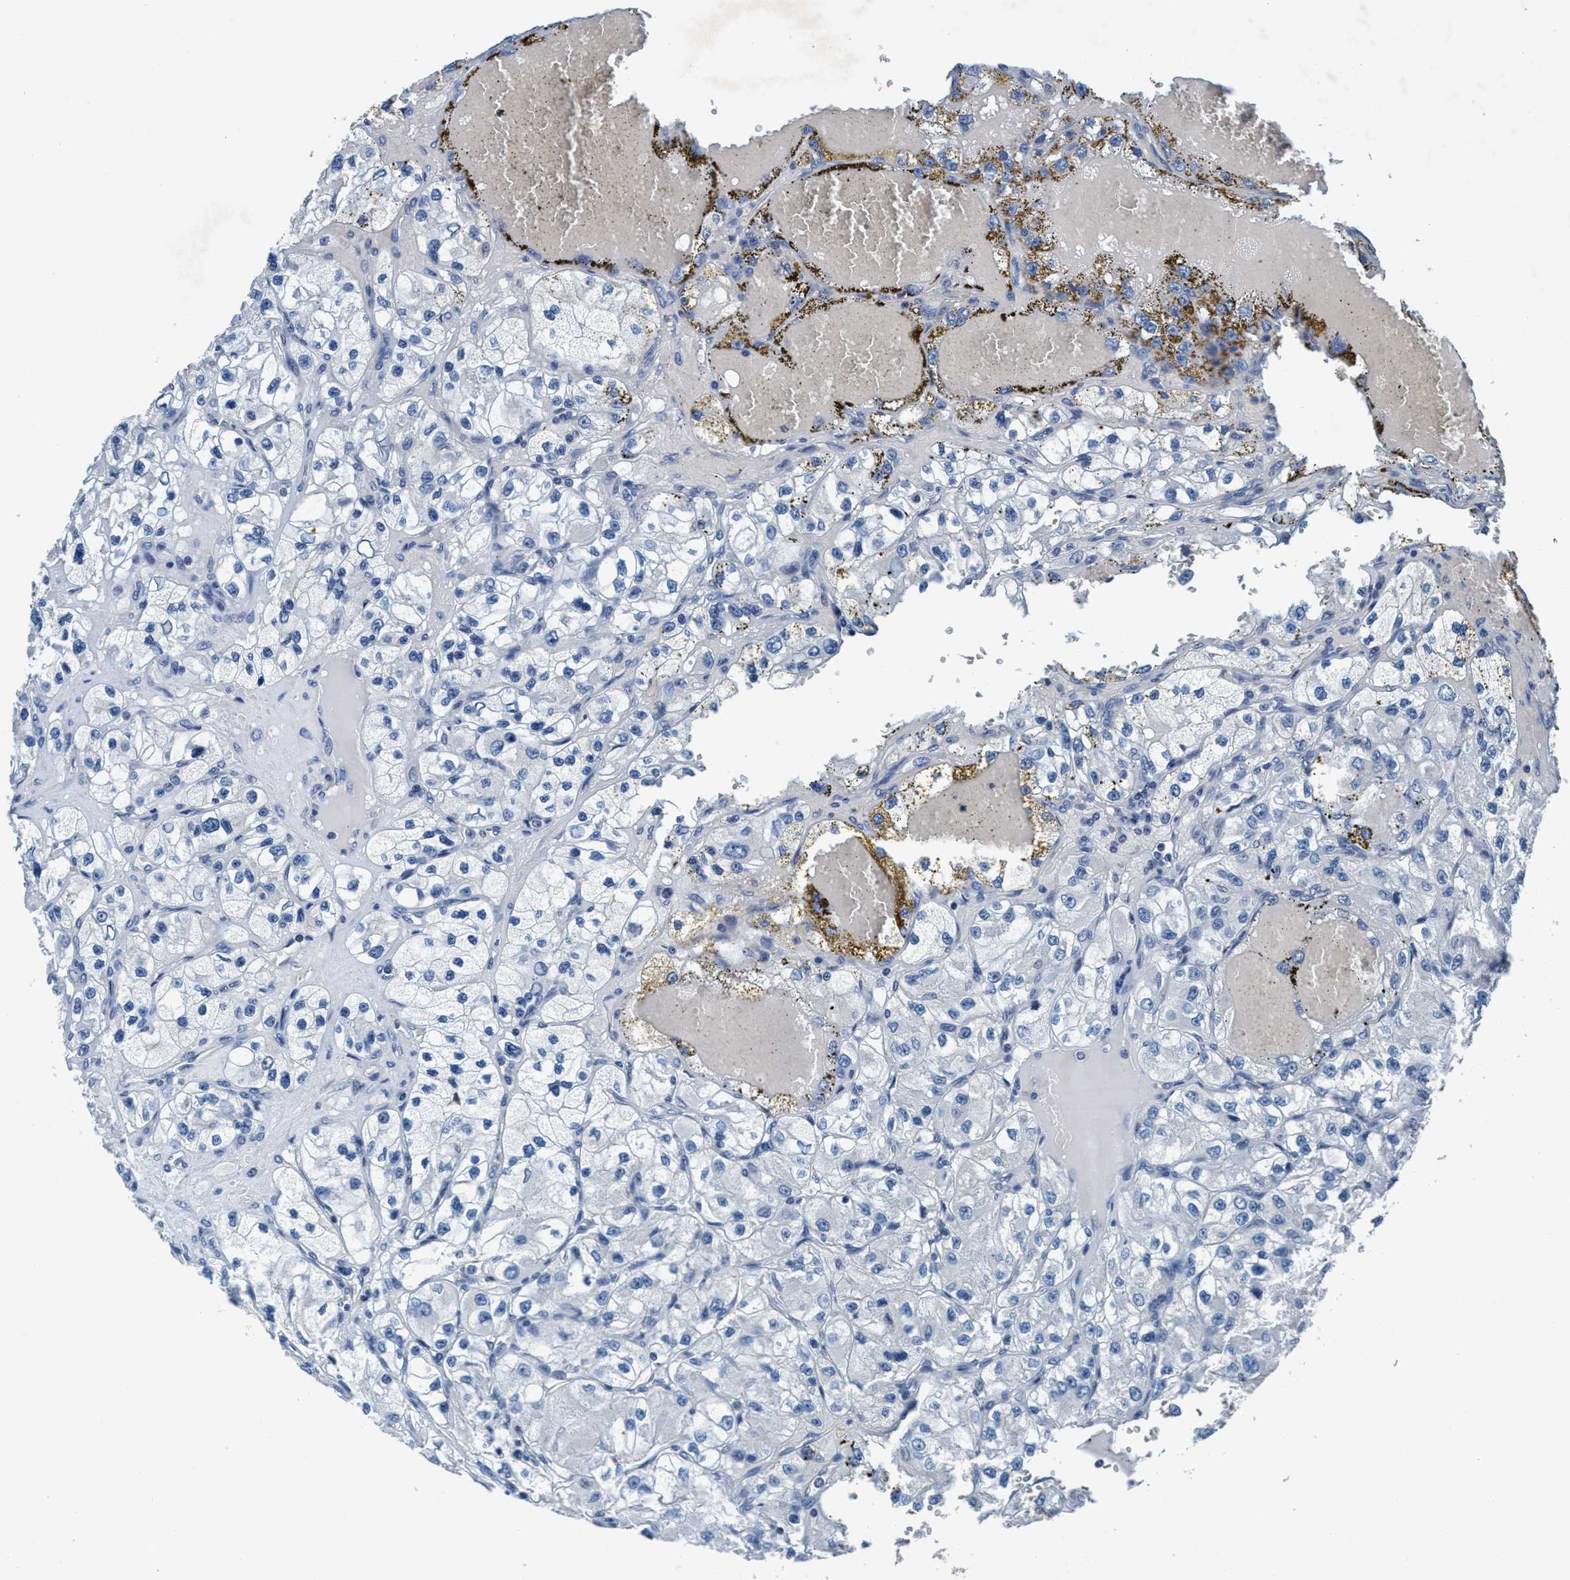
{"staining": {"intensity": "negative", "quantity": "none", "location": "none"}, "tissue": "renal cancer", "cell_type": "Tumor cells", "image_type": "cancer", "snomed": [{"axis": "morphology", "description": "Adenocarcinoma, NOS"}, {"axis": "topography", "description": "Kidney"}], "caption": "Protein analysis of renal adenocarcinoma exhibits no significant expression in tumor cells.", "gene": "ANKFN1", "patient": {"sex": "female", "age": 57}}